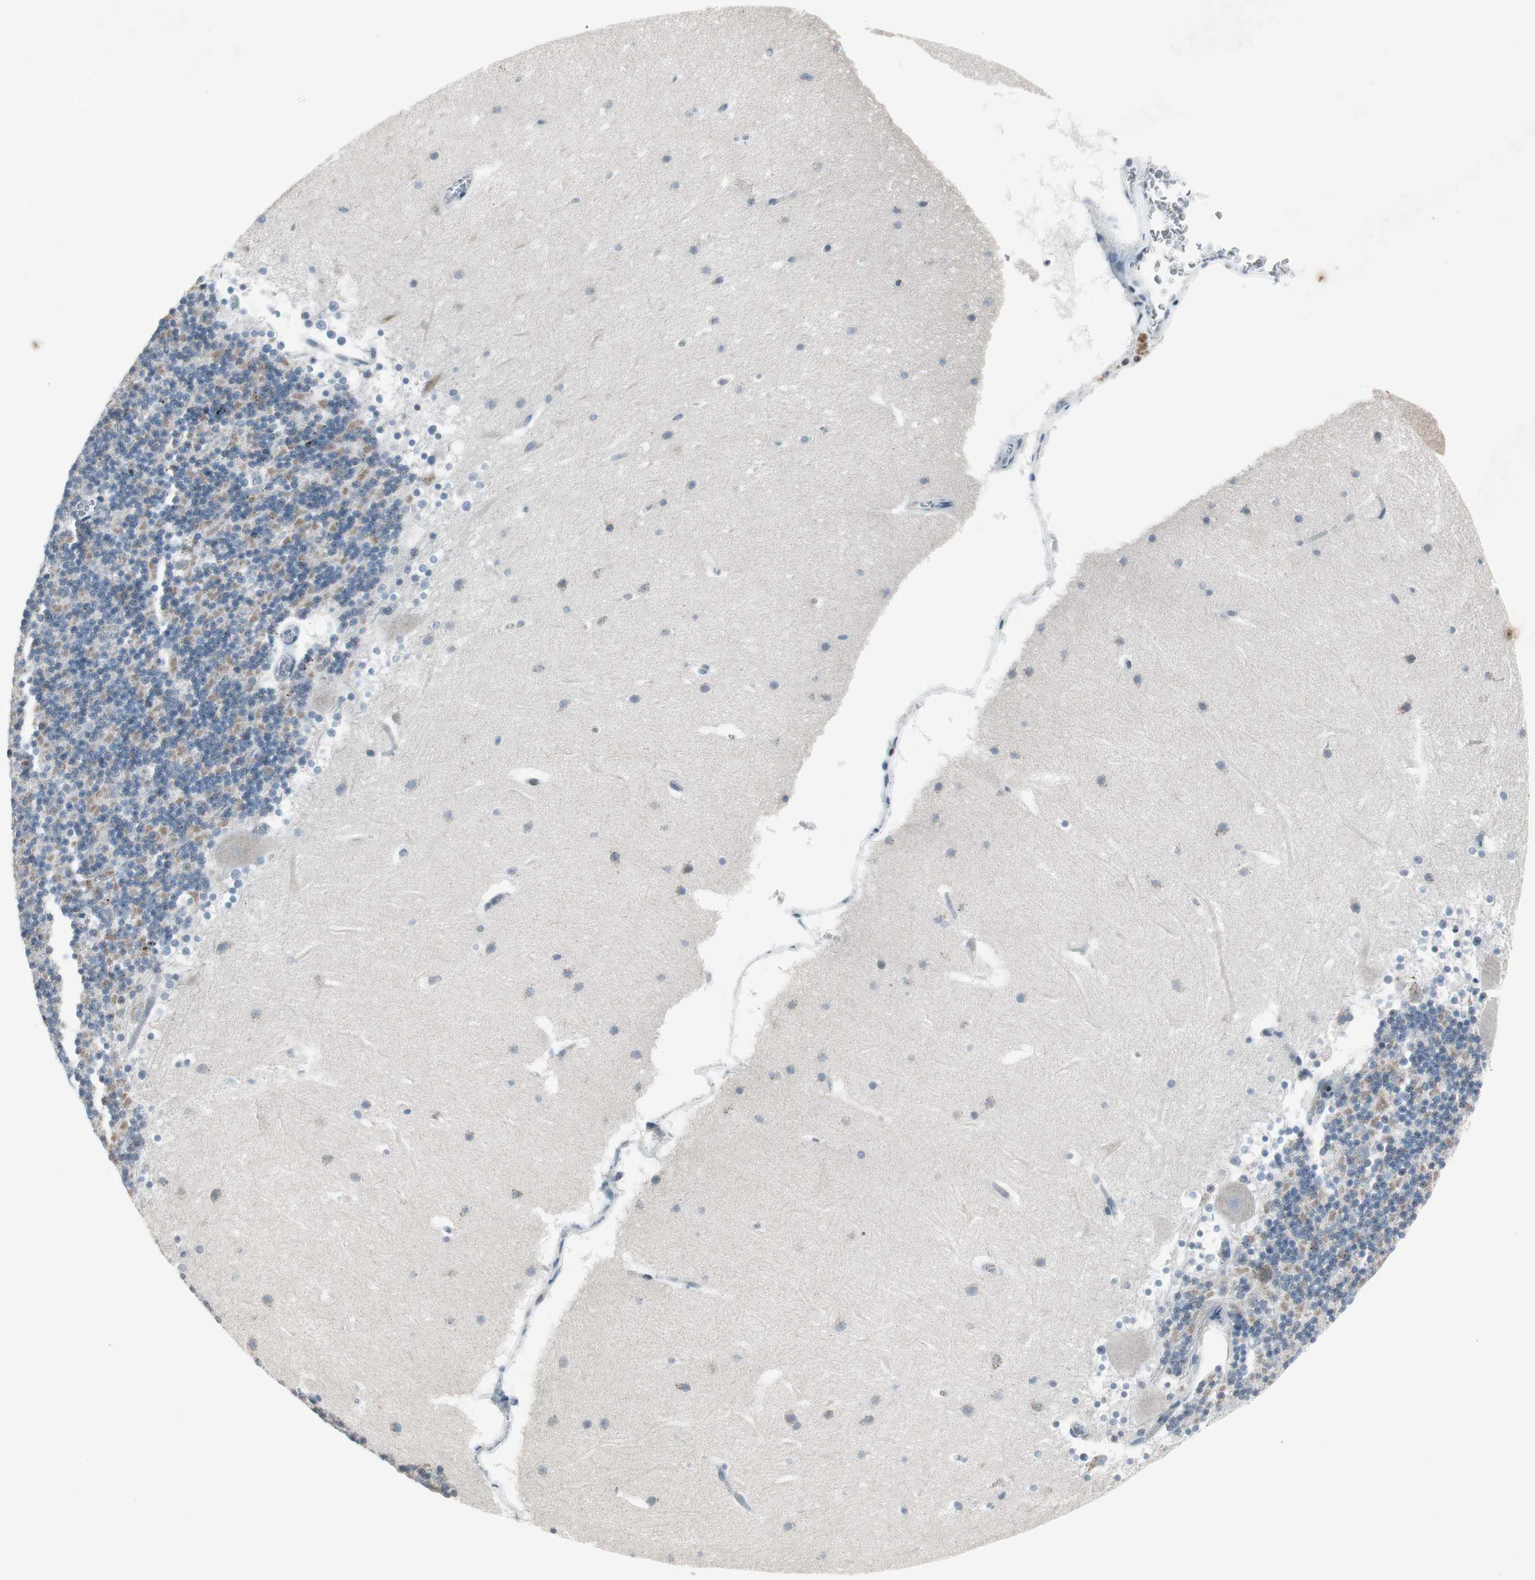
{"staining": {"intensity": "moderate", "quantity": "<25%", "location": "cytoplasmic/membranous"}, "tissue": "cerebellum", "cell_type": "Cells in granular layer", "image_type": "normal", "snomed": [{"axis": "morphology", "description": "Normal tissue, NOS"}, {"axis": "topography", "description": "Cerebellum"}], "caption": "Immunohistochemistry photomicrograph of normal cerebellum: human cerebellum stained using IHC displays low levels of moderate protein expression localized specifically in the cytoplasmic/membranous of cells in granular layer, appearing as a cytoplasmic/membranous brown color.", "gene": "ARG2", "patient": {"sex": "female", "age": 19}}